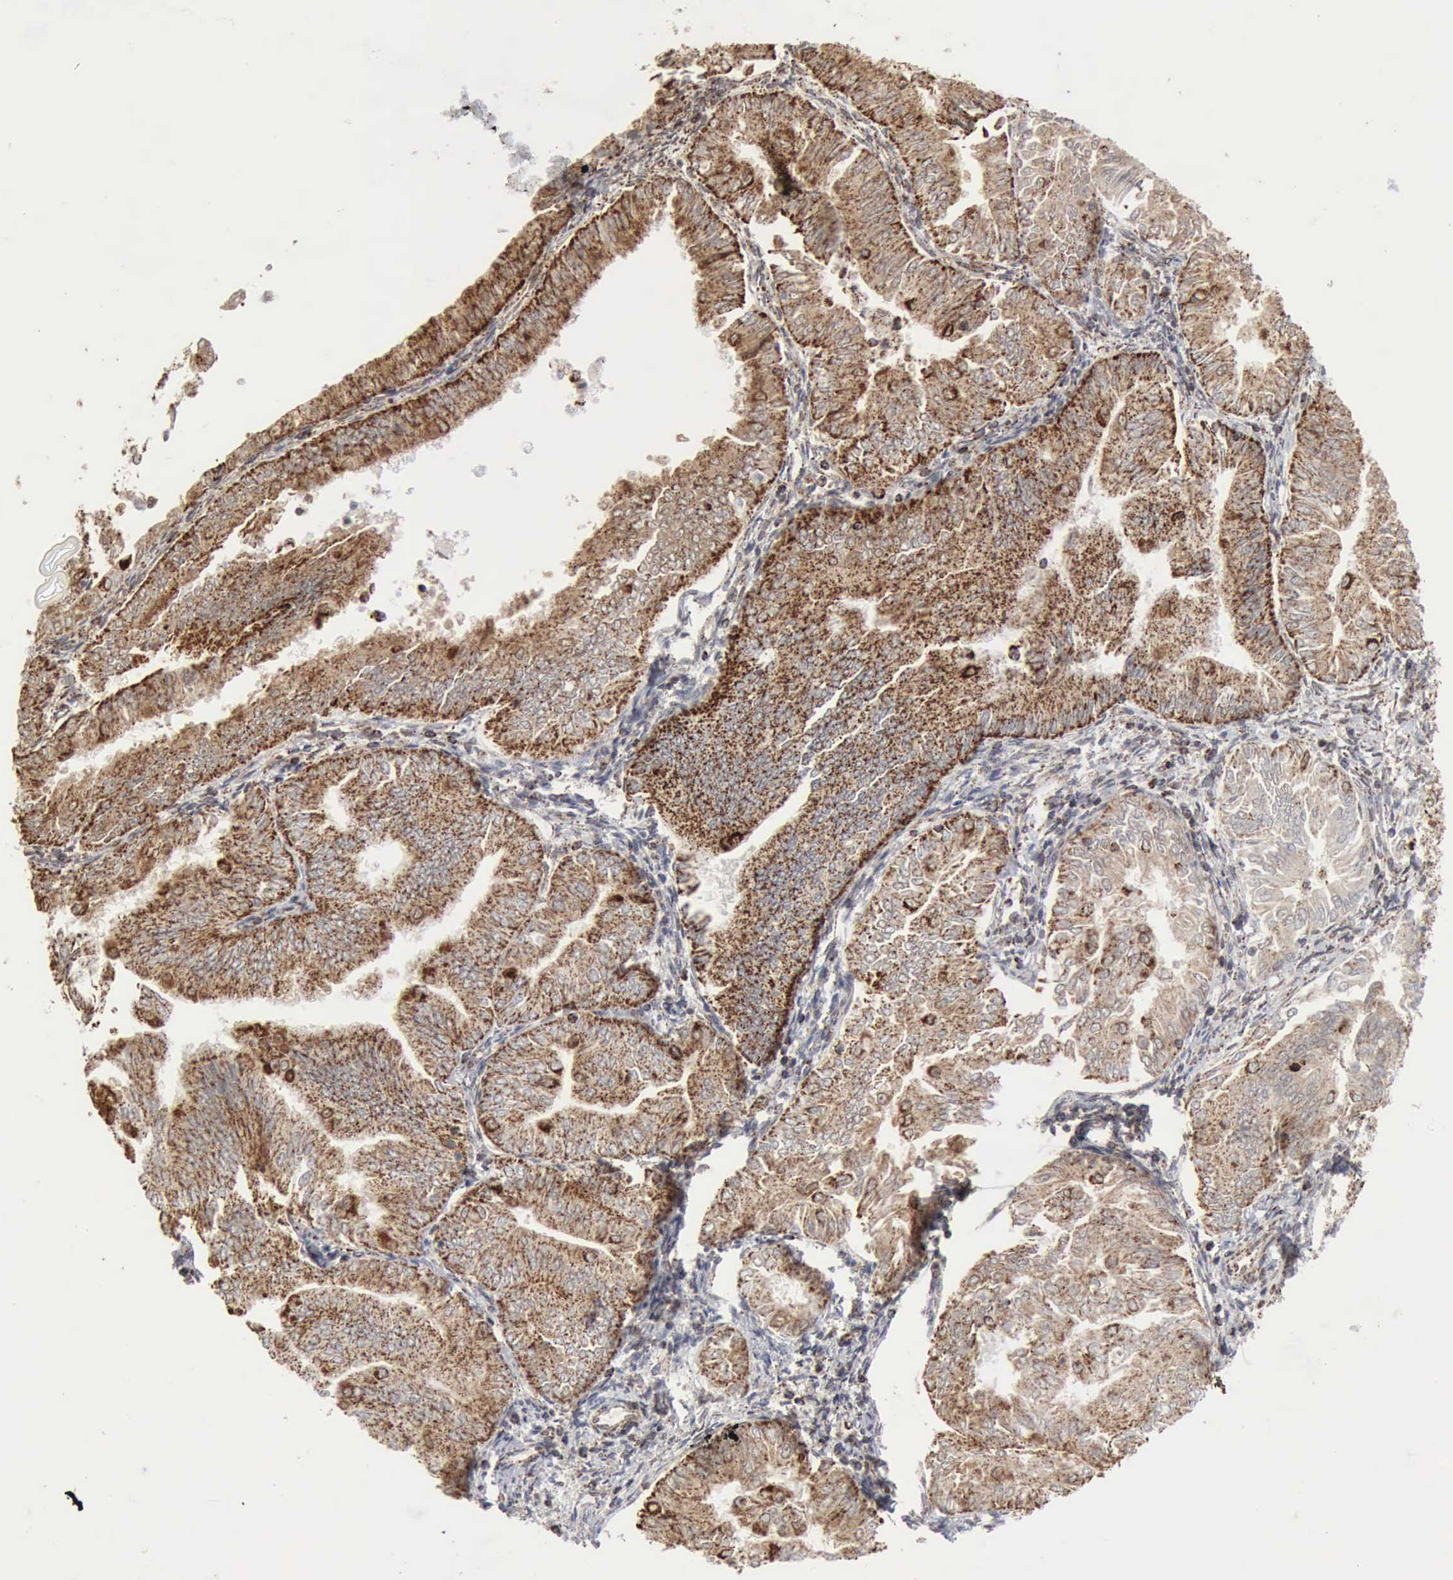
{"staining": {"intensity": "strong", "quantity": "25%-75%", "location": "cytoplasmic/membranous"}, "tissue": "endometrial cancer", "cell_type": "Tumor cells", "image_type": "cancer", "snomed": [{"axis": "morphology", "description": "Adenocarcinoma, NOS"}, {"axis": "topography", "description": "Endometrium"}], "caption": "This image exhibits endometrial adenocarcinoma stained with immunohistochemistry (IHC) to label a protein in brown. The cytoplasmic/membranous of tumor cells show strong positivity for the protein. Nuclei are counter-stained blue.", "gene": "ACO2", "patient": {"sex": "female", "age": 53}}